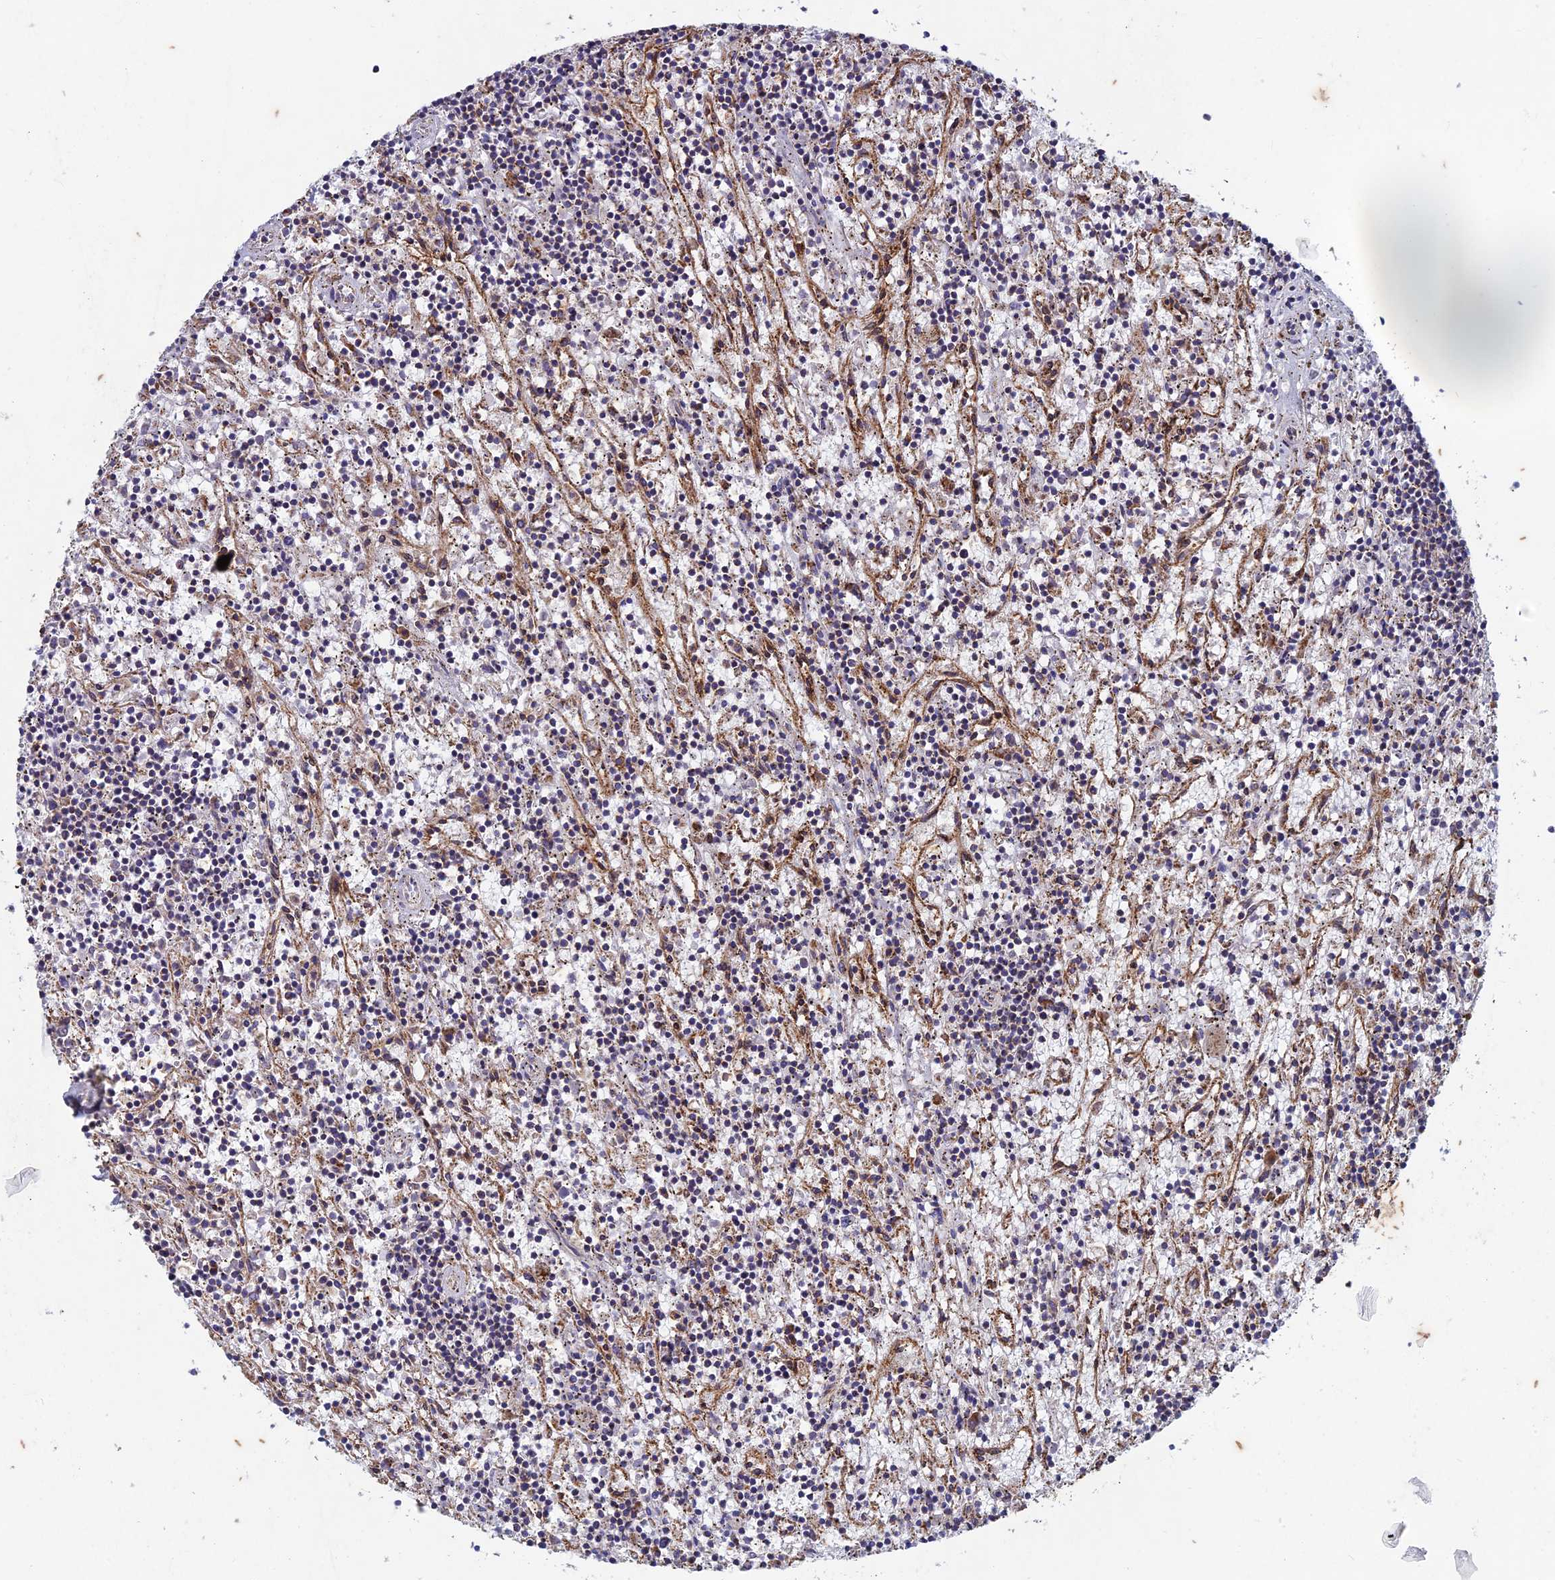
{"staining": {"intensity": "negative", "quantity": "none", "location": "none"}, "tissue": "lymphoma", "cell_type": "Tumor cells", "image_type": "cancer", "snomed": [{"axis": "morphology", "description": "Malignant lymphoma, non-Hodgkin's type, Low grade"}, {"axis": "topography", "description": "Spleen"}], "caption": "The image reveals no staining of tumor cells in low-grade malignant lymphoma, non-Hodgkin's type.", "gene": "AP4S1", "patient": {"sex": "male", "age": 76}}